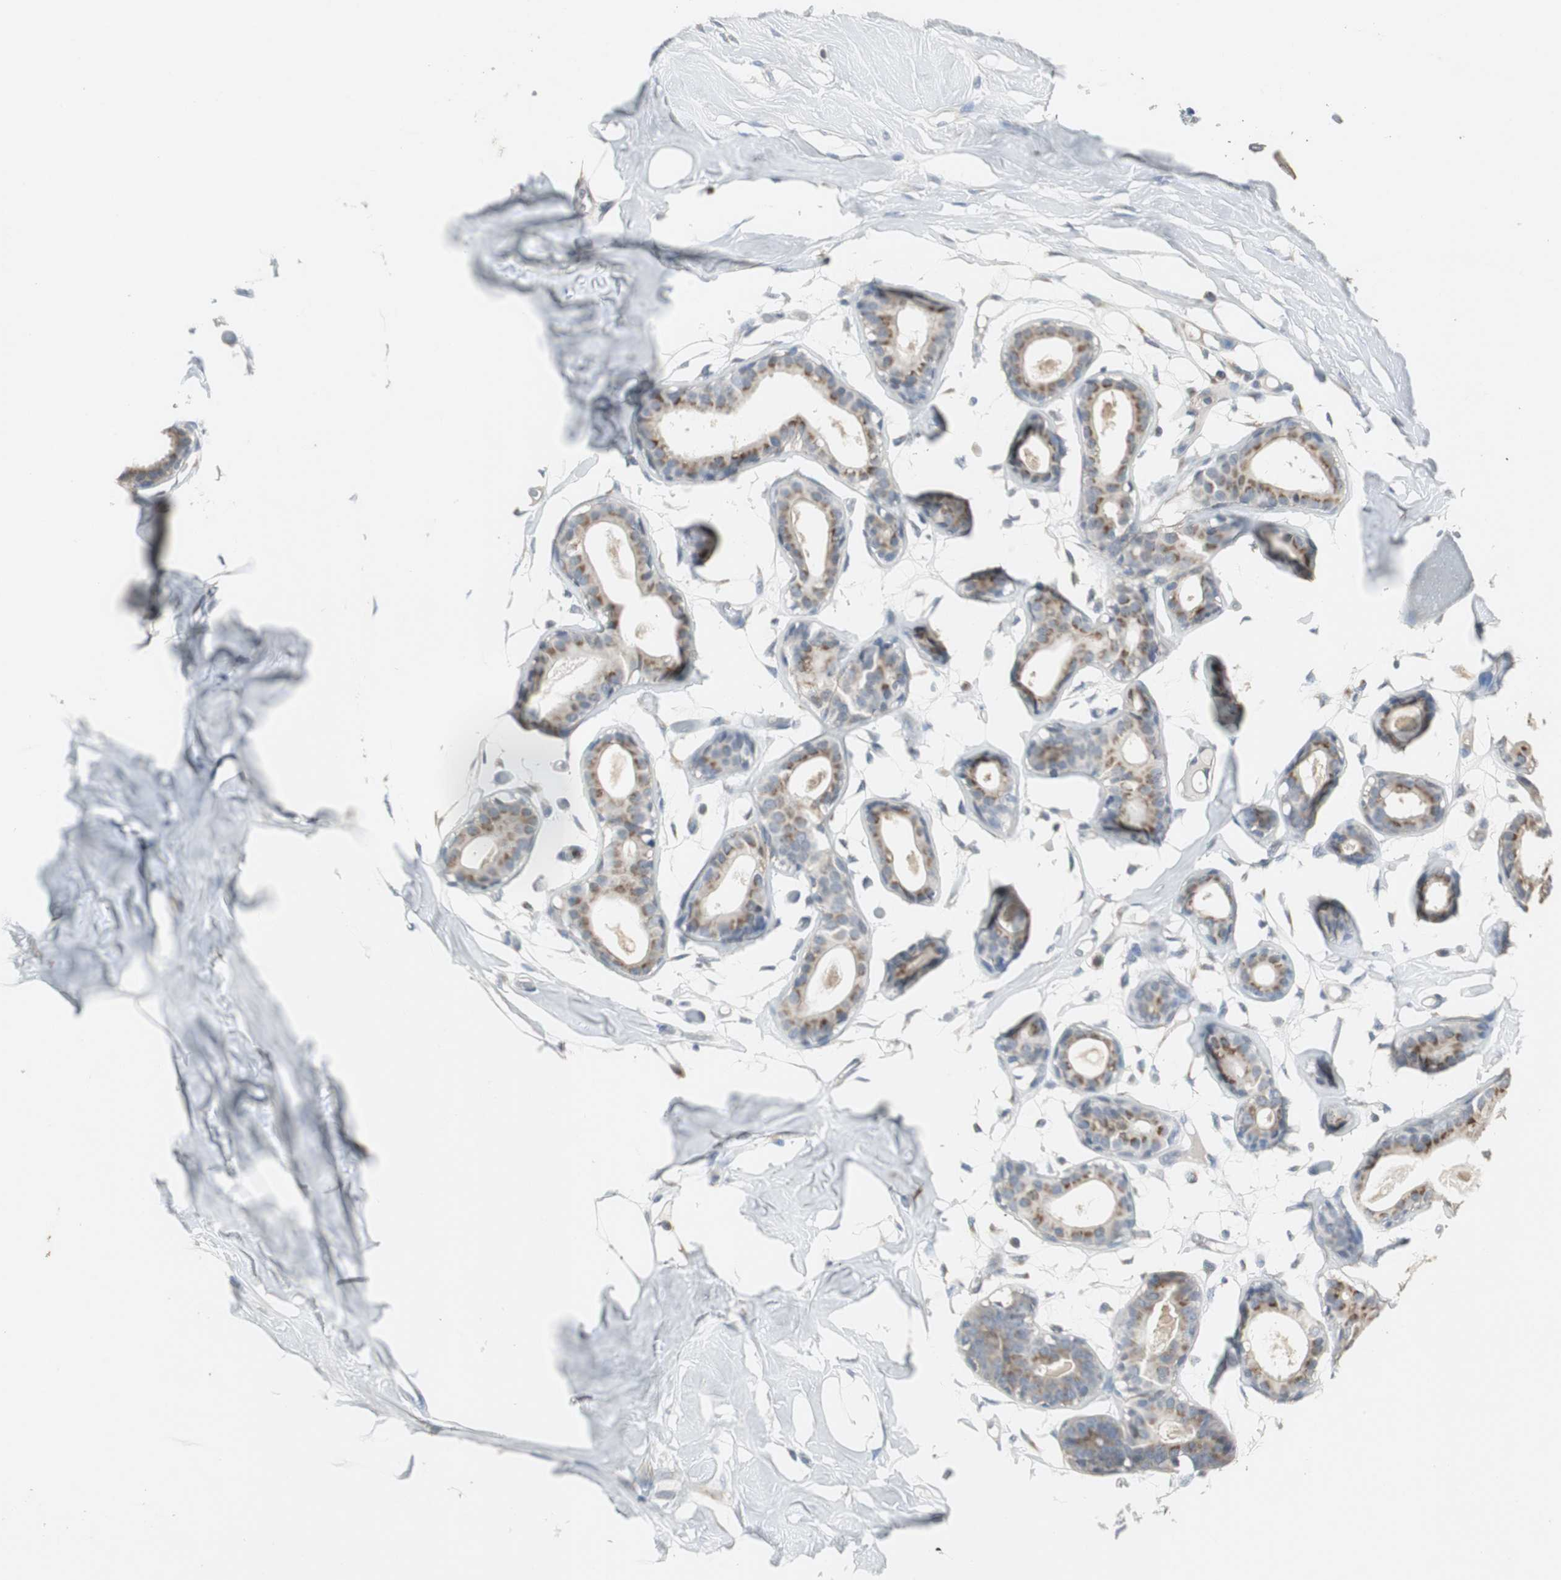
{"staining": {"intensity": "negative", "quantity": "none", "location": "none"}, "tissue": "breast", "cell_type": "Adipocytes", "image_type": "normal", "snomed": [{"axis": "morphology", "description": "Normal tissue, NOS"}, {"axis": "topography", "description": "Breast"}, {"axis": "topography", "description": "Soft tissue"}], "caption": "Adipocytes show no significant protein positivity in benign breast. (IHC, brightfield microscopy, high magnification).", "gene": "JTB", "patient": {"sex": "female", "age": 25}}